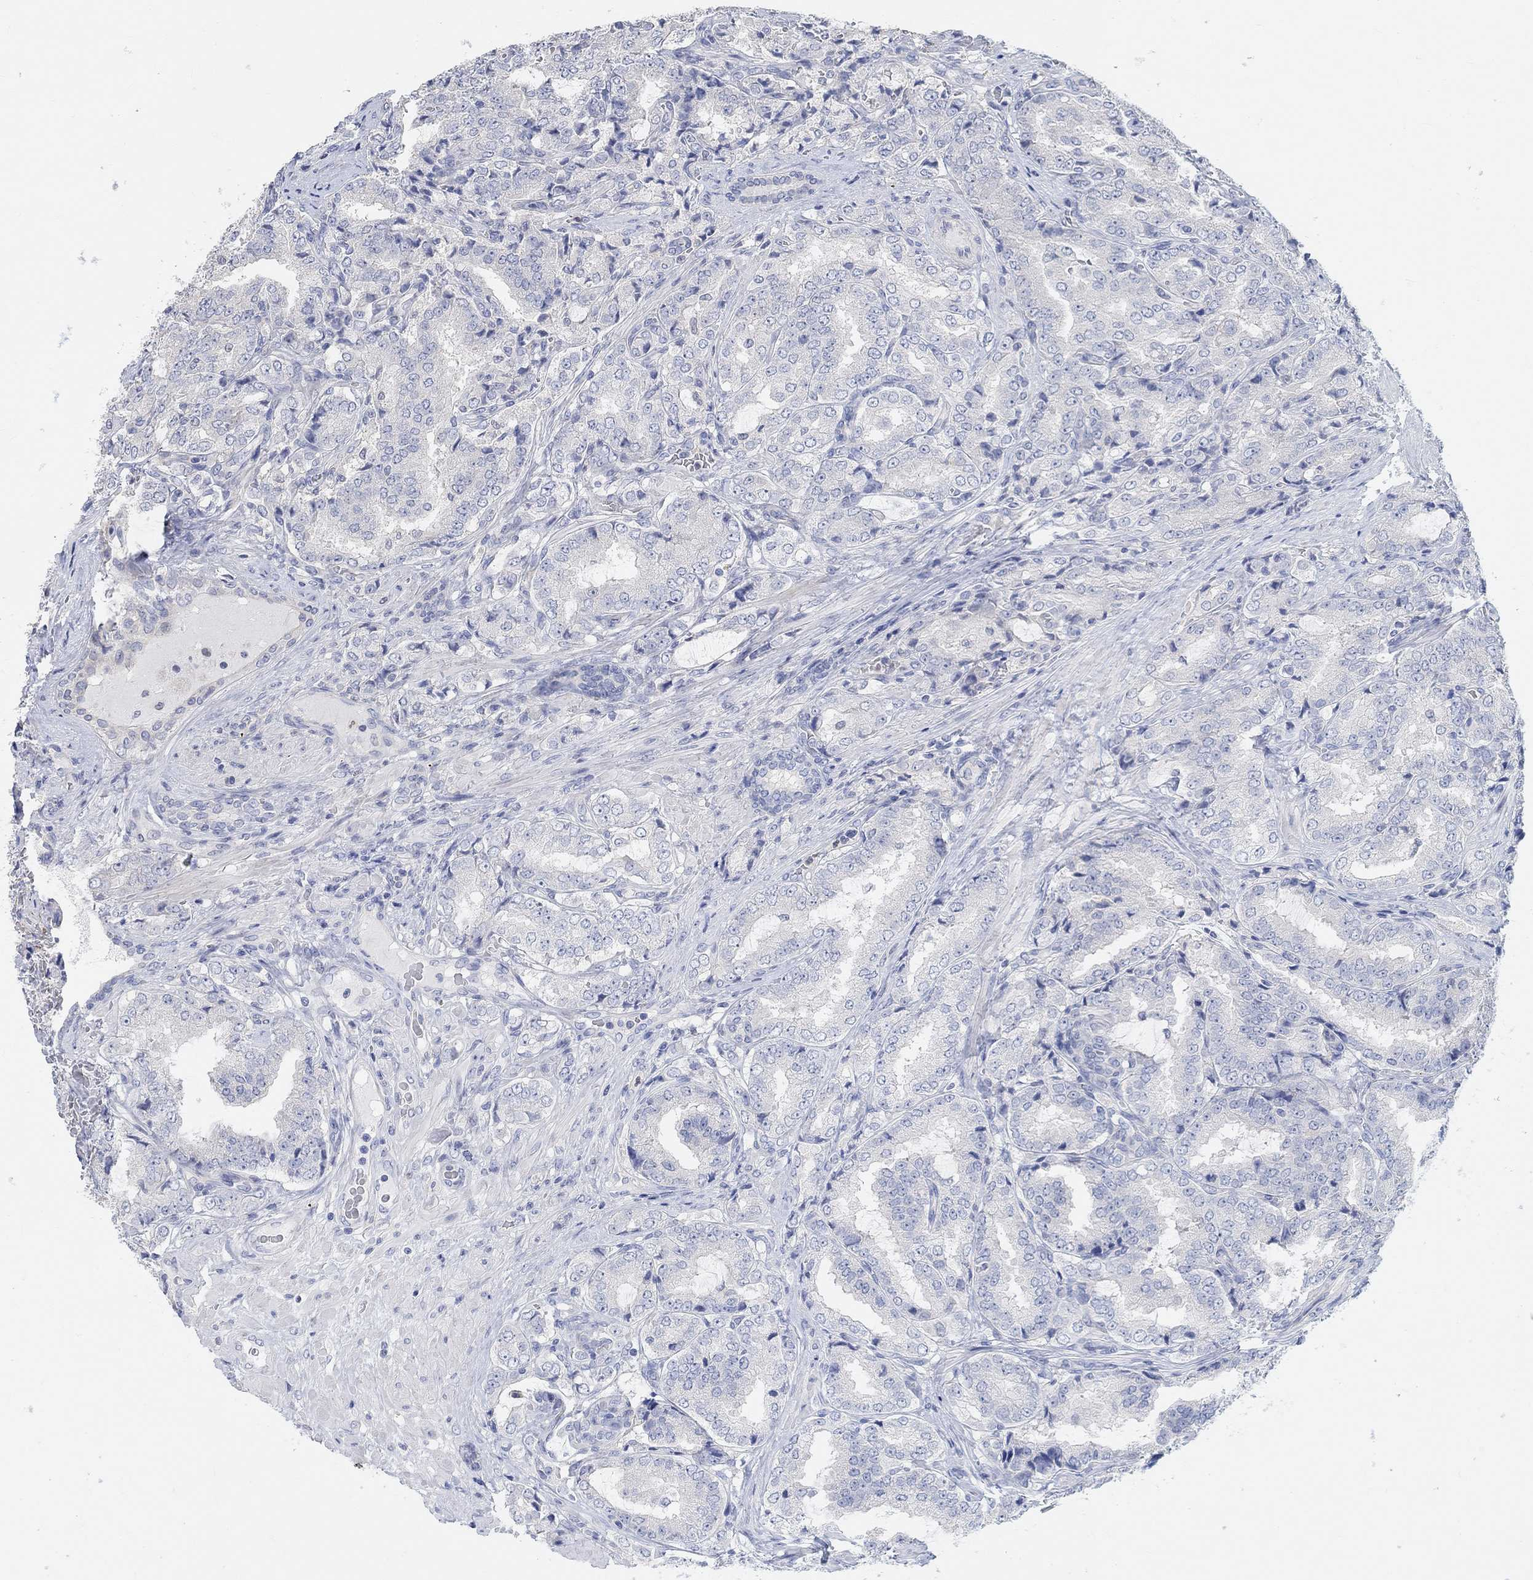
{"staining": {"intensity": "negative", "quantity": "none", "location": "none"}, "tissue": "prostate cancer", "cell_type": "Tumor cells", "image_type": "cancer", "snomed": [{"axis": "morphology", "description": "Adenocarcinoma, NOS"}, {"axis": "topography", "description": "Prostate"}], "caption": "Micrograph shows no significant protein staining in tumor cells of prostate cancer (adenocarcinoma). (Brightfield microscopy of DAB immunohistochemistry at high magnification).", "gene": "NLRP14", "patient": {"sex": "male", "age": 65}}